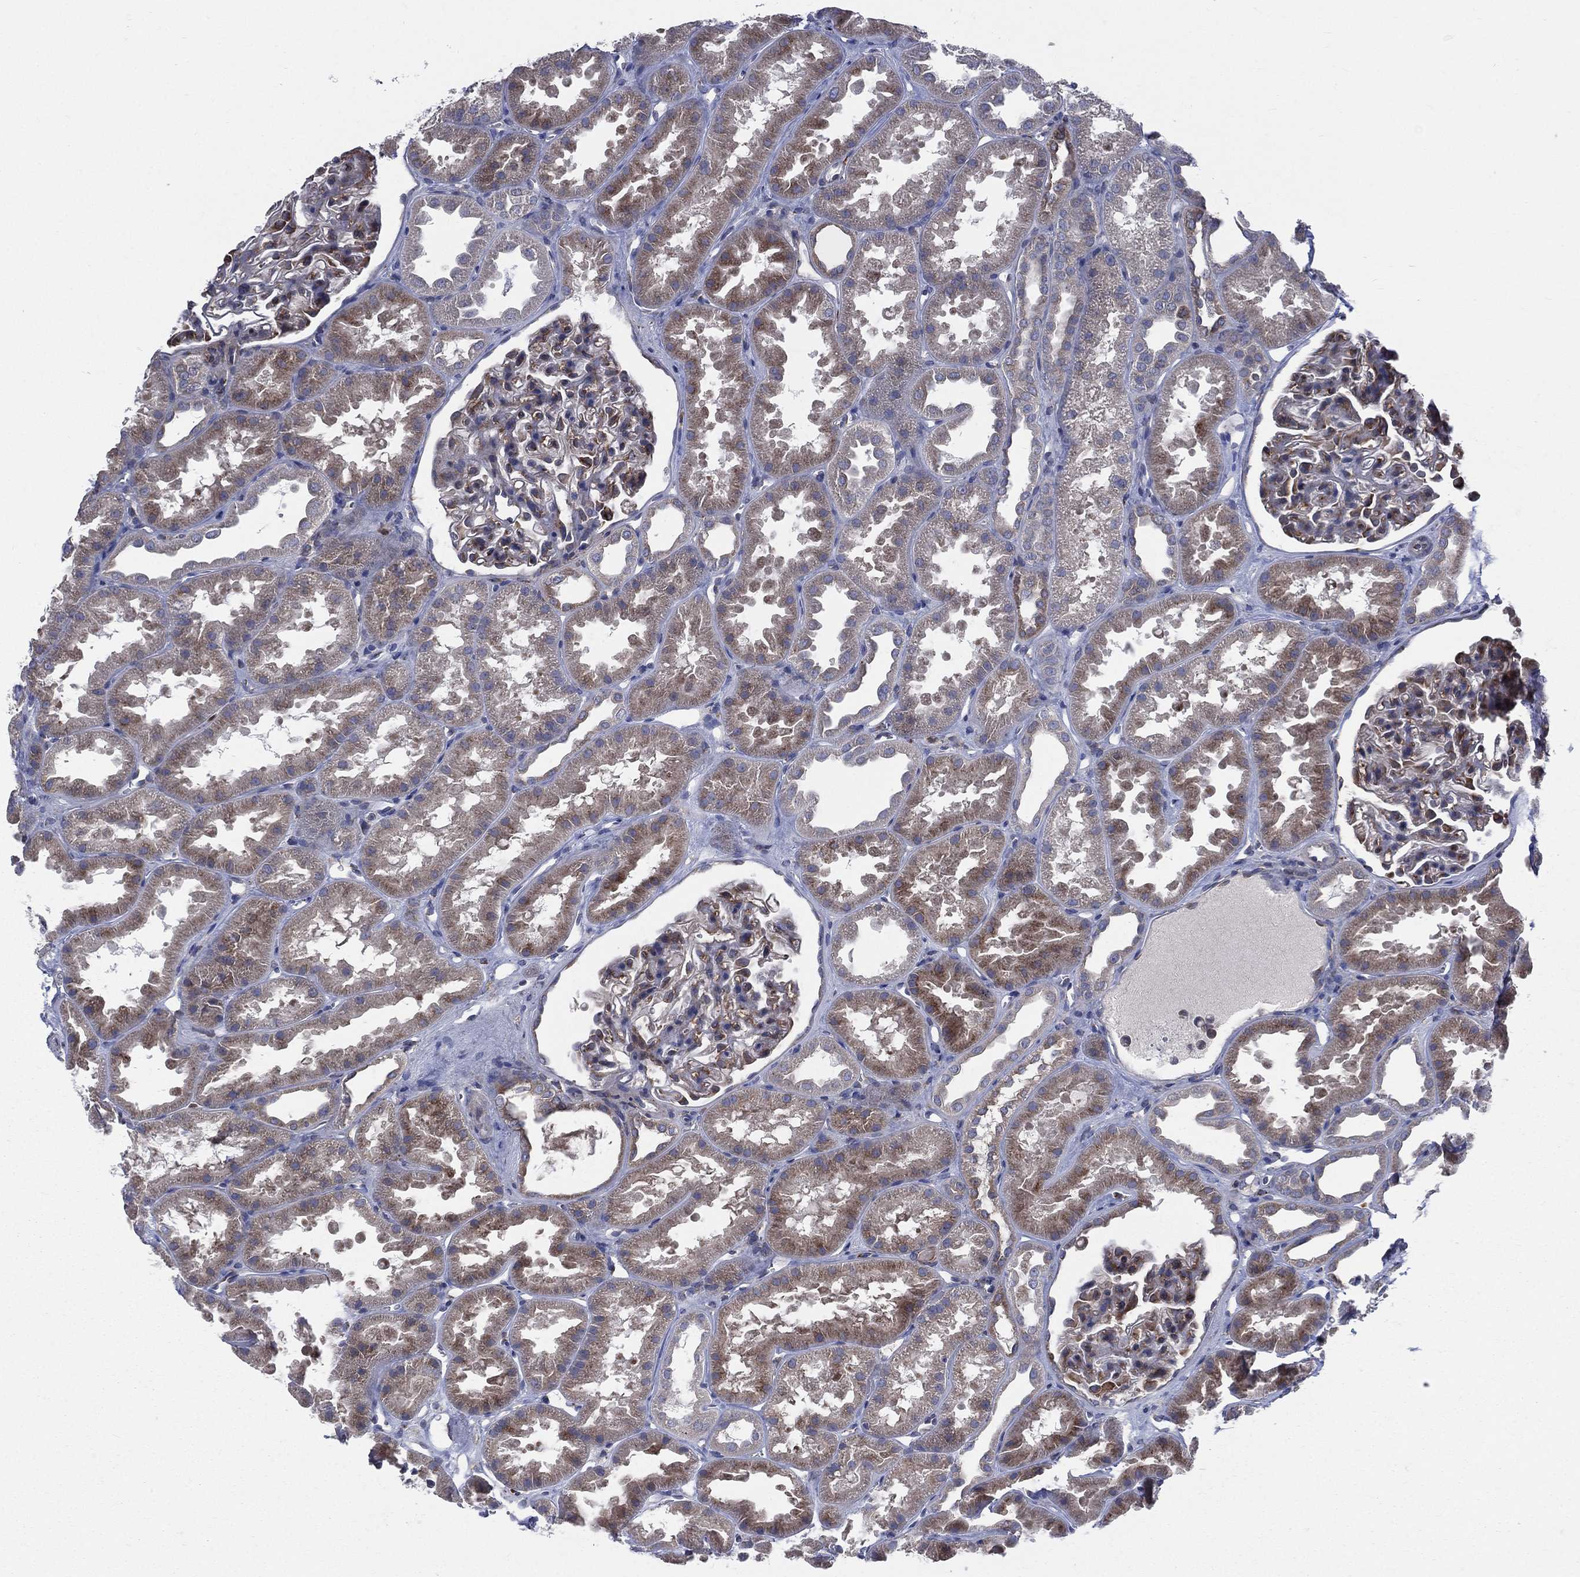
{"staining": {"intensity": "moderate", "quantity": "25%-75%", "location": "cytoplasmic/membranous"}, "tissue": "kidney", "cell_type": "Cells in glomeruli", "image_type": "normal", "snomed": [{"axis": "morphology", "description": "Normal tissue, NOS"}, {"axis": "topography", "description": "Kidney"}], "caption": "Approximately 25%-75% of cells in glomeruli in normal kidney demonstrate moderate cytoplasmic/membranous protein positivity as visualized by brown immunohistochemical staining.", "gene": "CCDC159", "patient": {"sex": "male", "age": 61}}